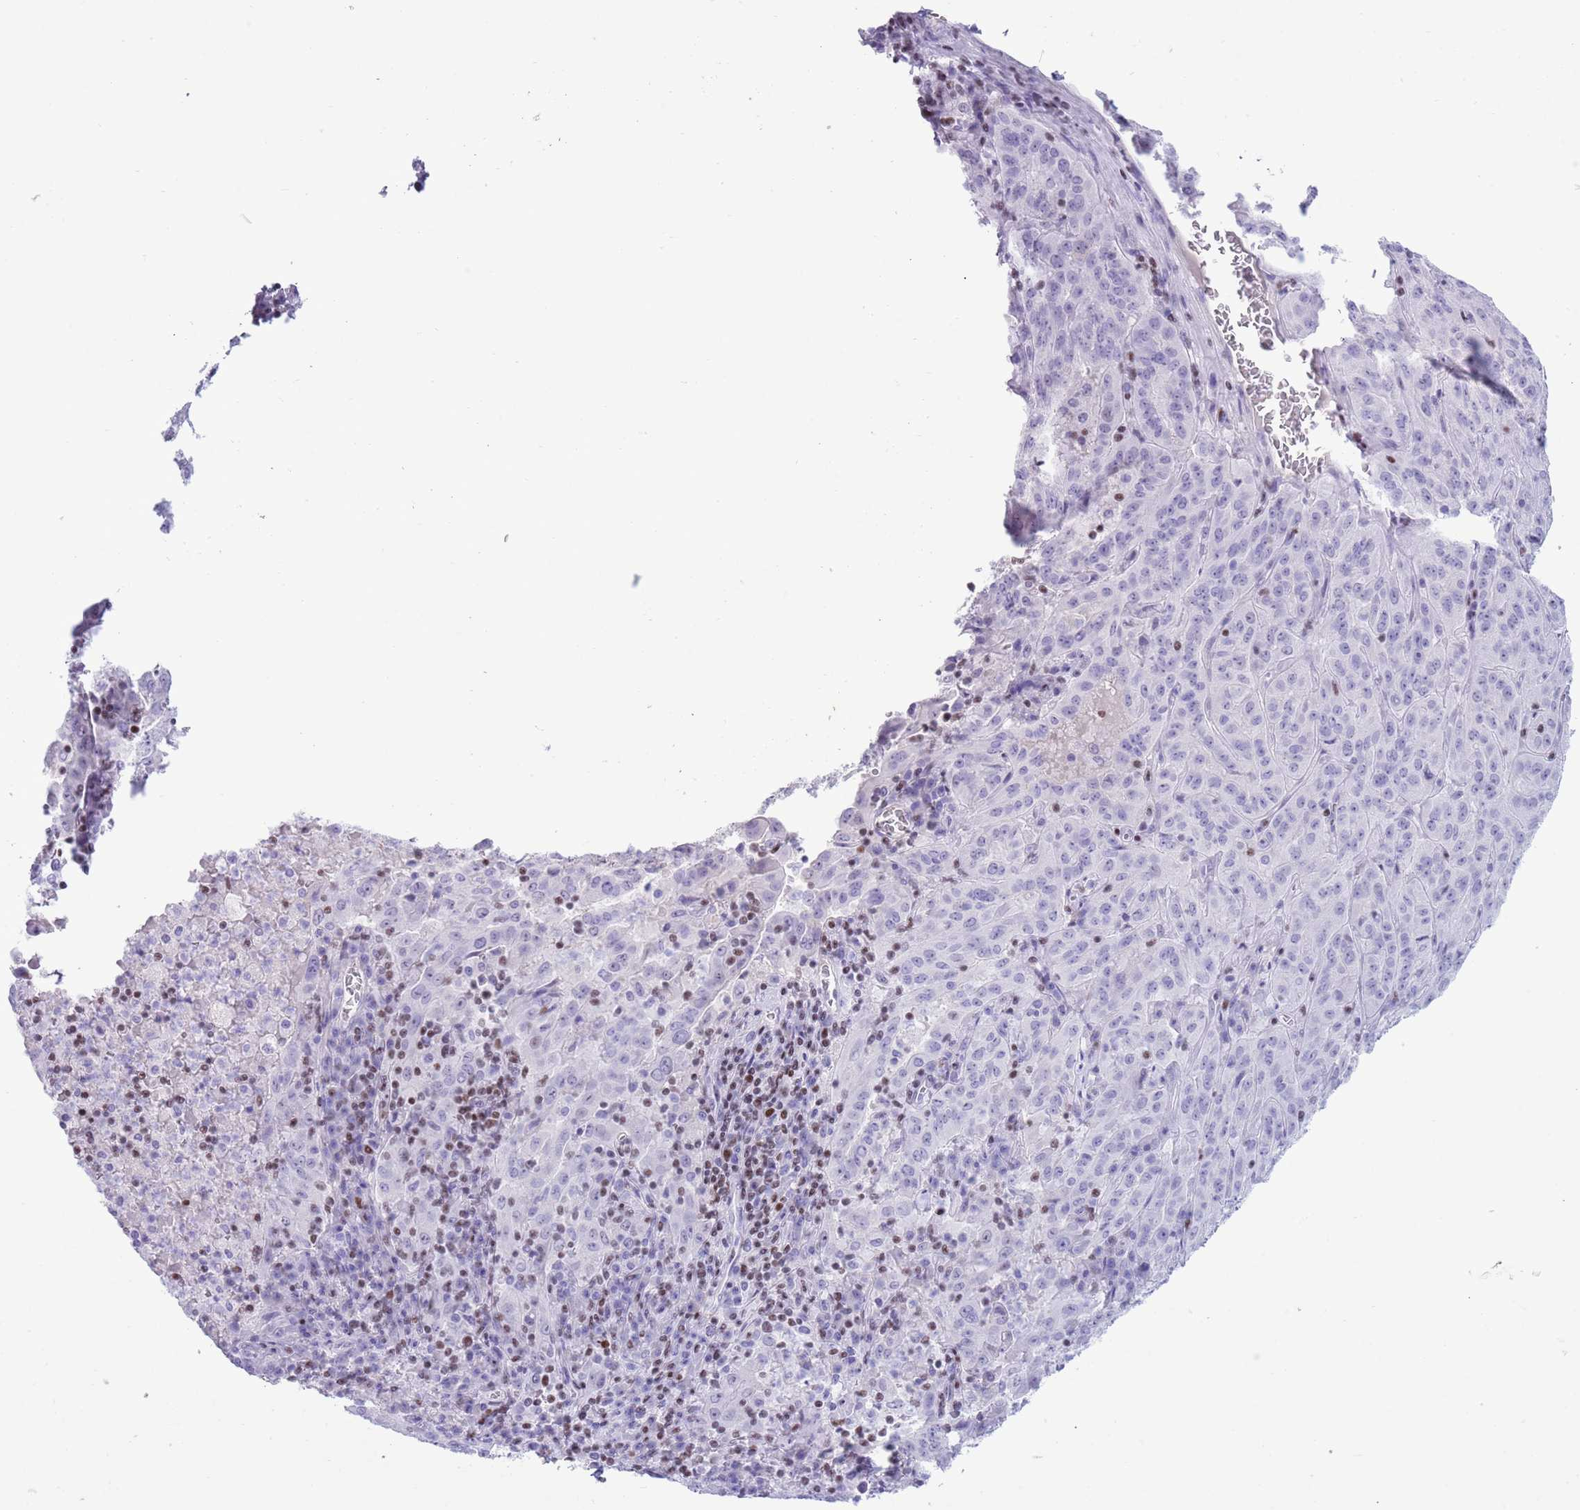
{"staining": {"intensity": "negative", "quantity": "none", "location": "none"}, "tissue": "pancreatic cancer", "cell_type": "Tumor cells", "image_type": "cancer", "snomed": [{"axis": "morphology", "description": "Adenocarcinoma, NOS"}, {"axis": "topography", "description": "Pancreas"}], "caption": "Protein analysis of pancreatic cancer (adenocarcinoma) demonstrates no significant staining in tumor cells. (Stains: DAB immunohistochemistry with hematoxylin counter stain, Microscopy: brightfield microscopy at high magnification).", "gene": "BCL11B", "patient": {"sex": "male", "age": 63}}